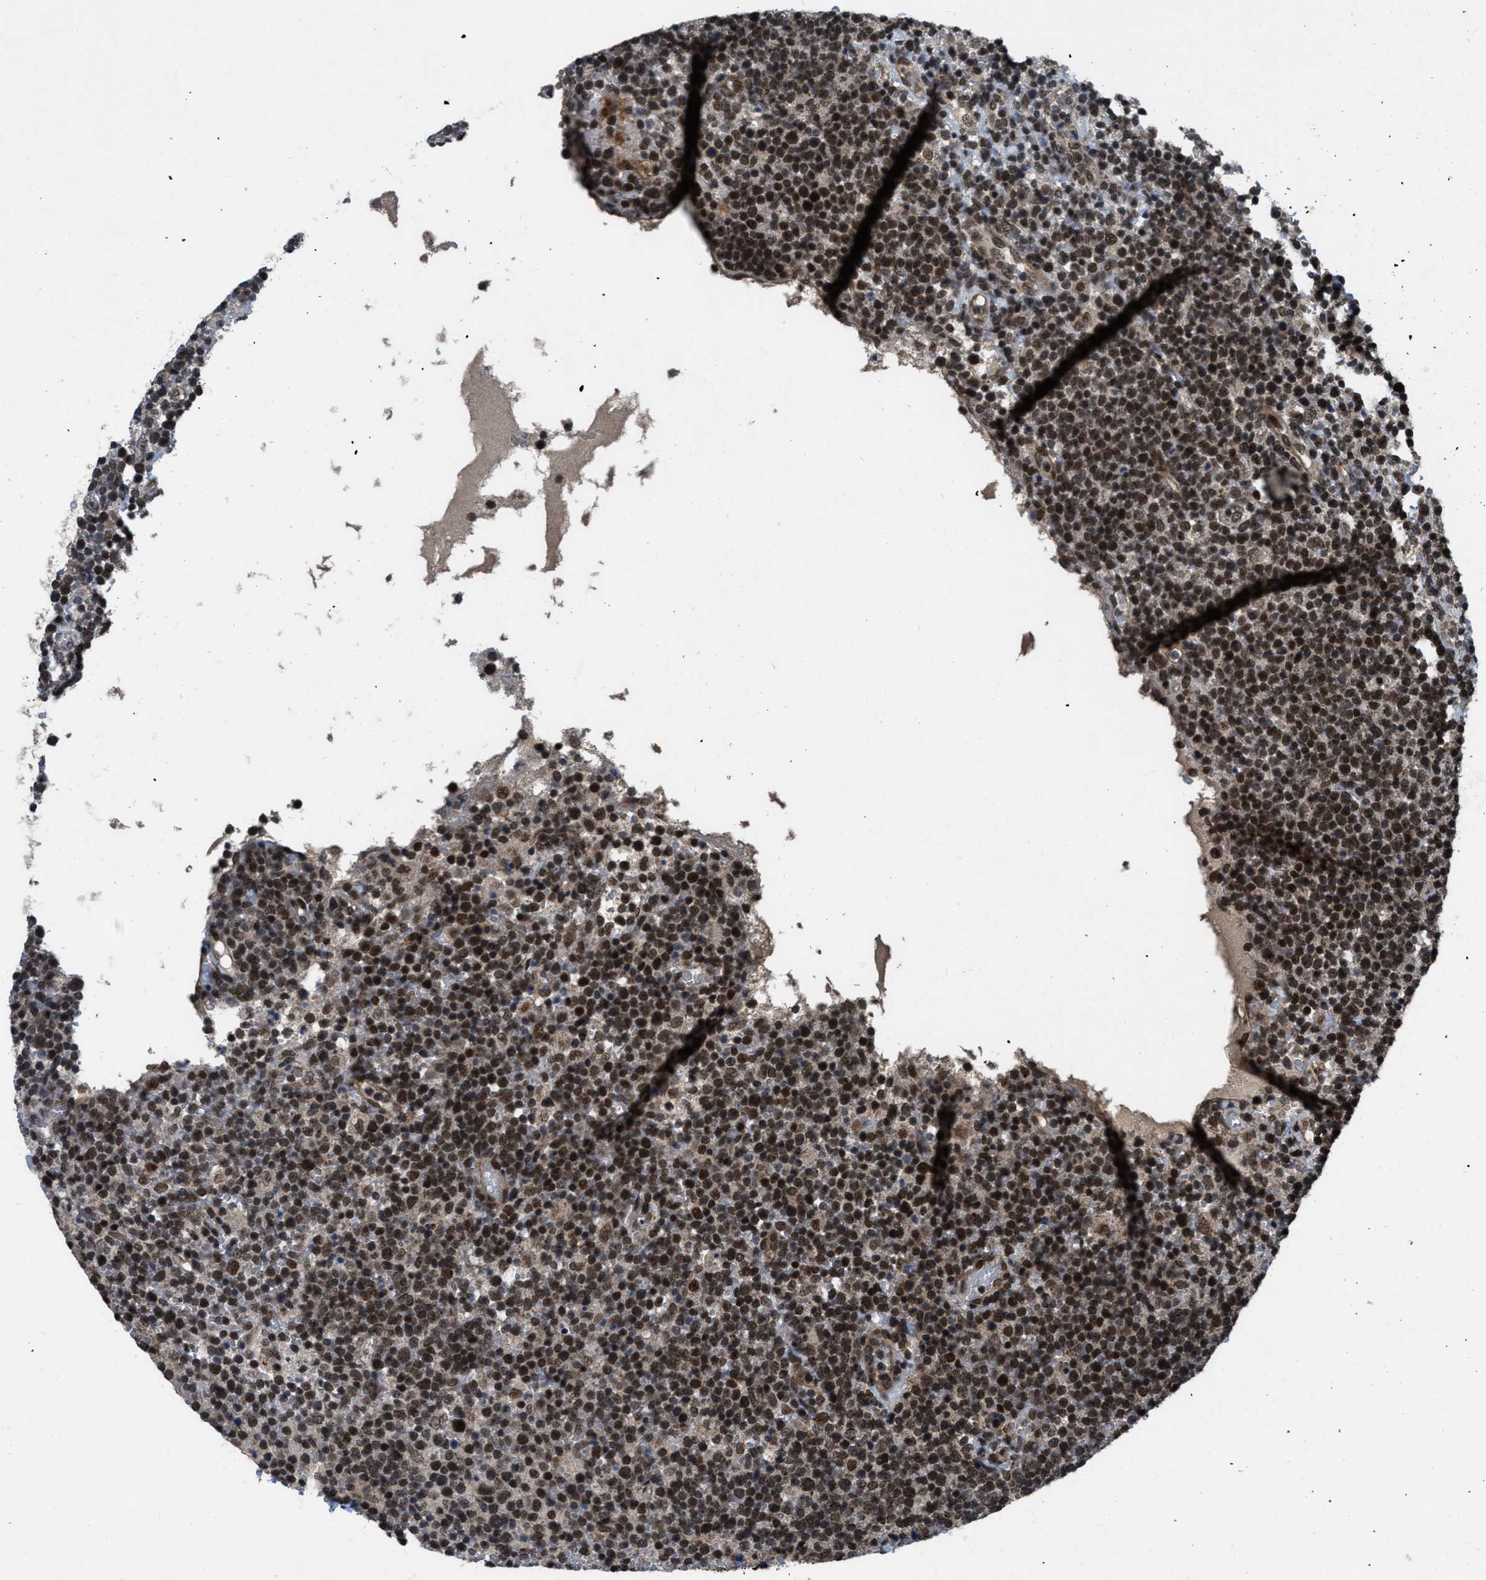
{"staining": {"intensity": "strong", "quantity": ">75%", "location": "nuclear"}, "tissue": "lymphoma", "cell_type": "Tumor cells", "image_type": "cancer", "snomed": [{"axis": "morphology", "description": "Malignant lymphoma, non-Hodgkin's type, High grade"}, {"axis": "topography", "description": "Lymph node"}], "caption": "DAB (3,3'-diaminobenzidine) immunohistochemical staining of human lymphoma displays strong nuclear protein expression in about >75% of tumor cells.", "gene": "ZNHIT1", "patient": {"sex": "male", "age": 61}}